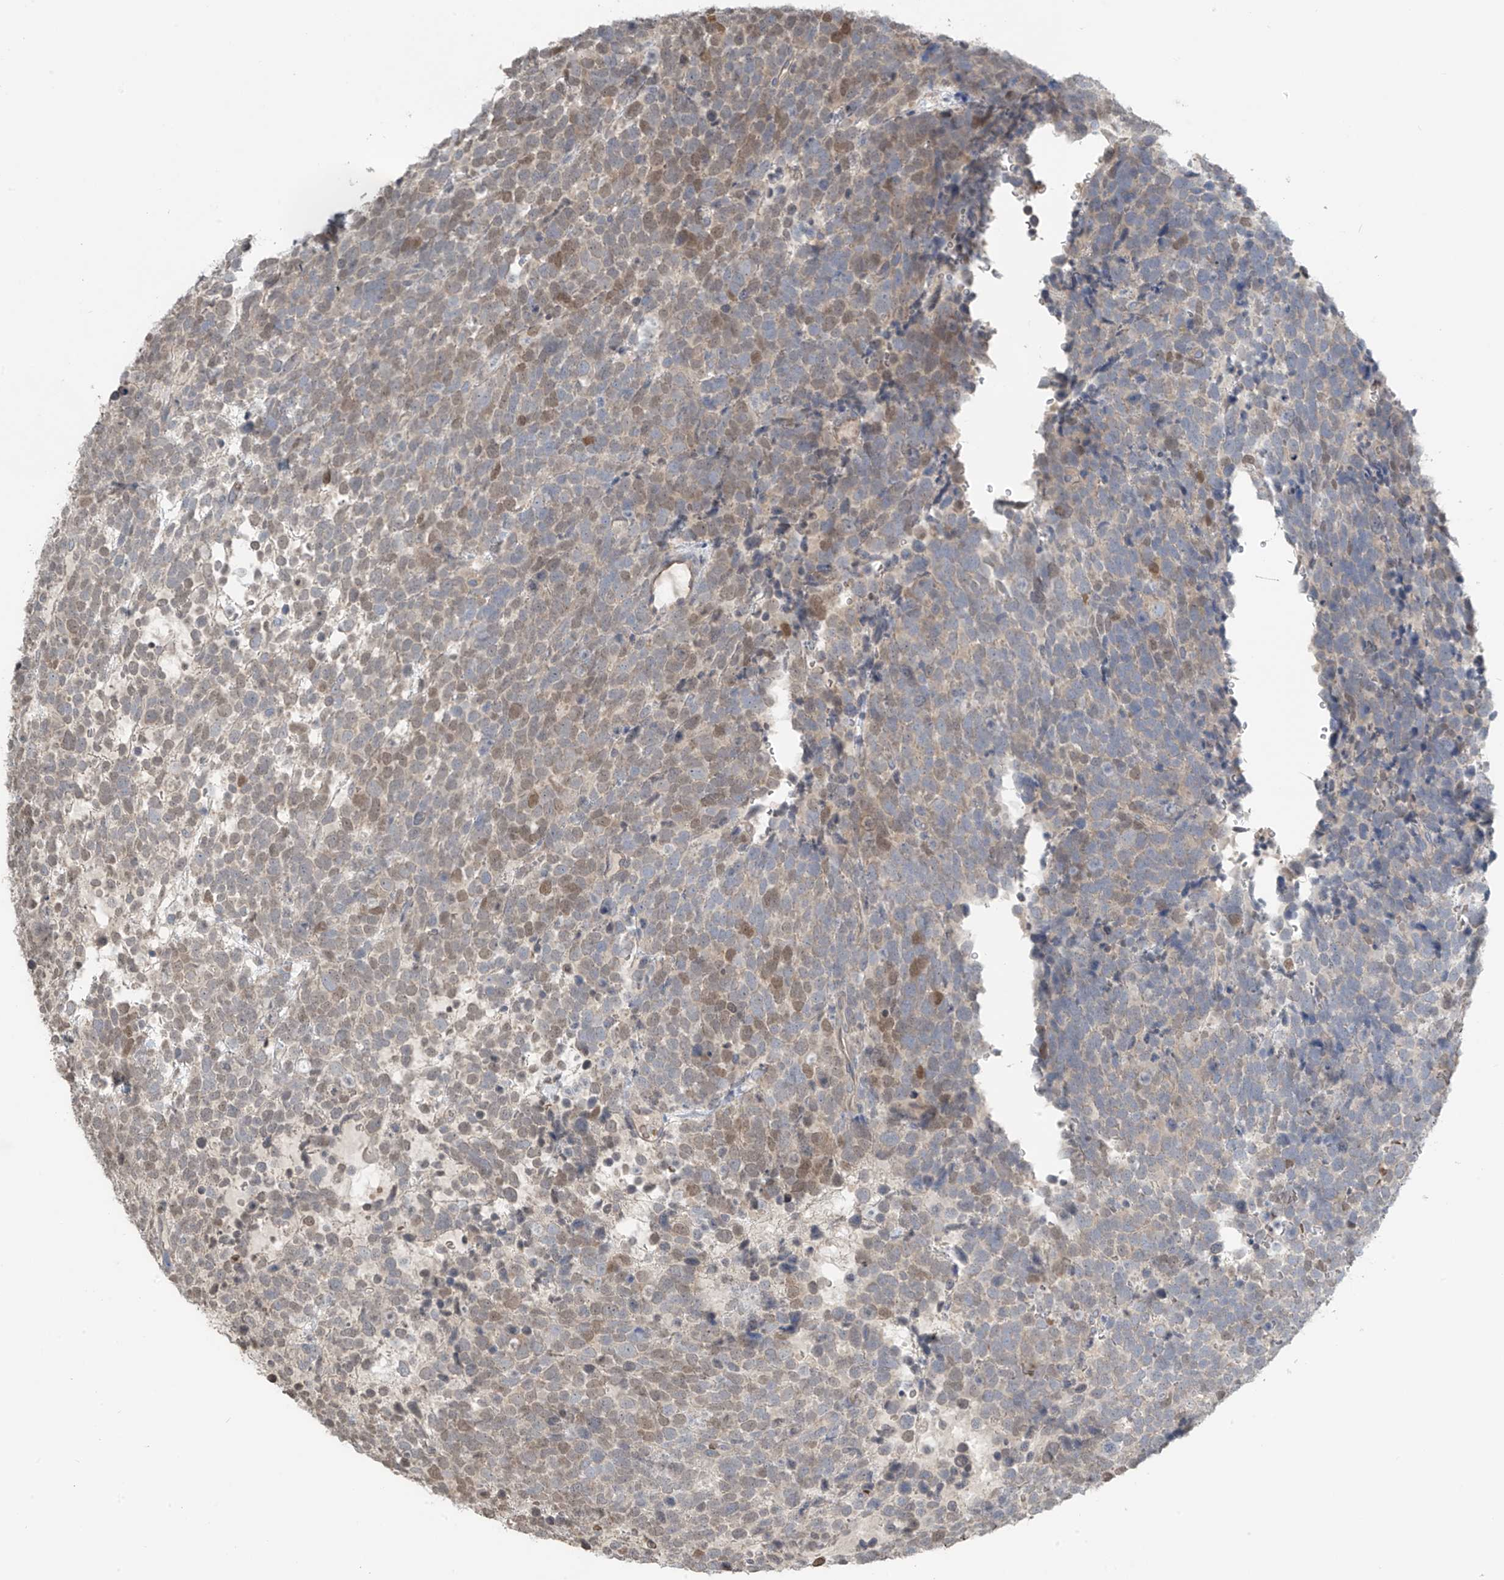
{"staining": {"intensity": "moderate", "quantity": "<25%", "location": "nuclear"}, "tissue": "urothelial cancer", "cell_type": "Tumor cells", "image_type": "cancer", "snomed": [{"axis": "morphology", "description": "Urothelial carcinoma, High grade"}, {"axis": "topography", "description": "Urinary bladder"}], "caption": "Urothelial cancer tissue reveals moderate nuclear expression in about <25% of tumor cells", "gene": "HOXA11", "patient": {"sex": "female", "age": 82}}